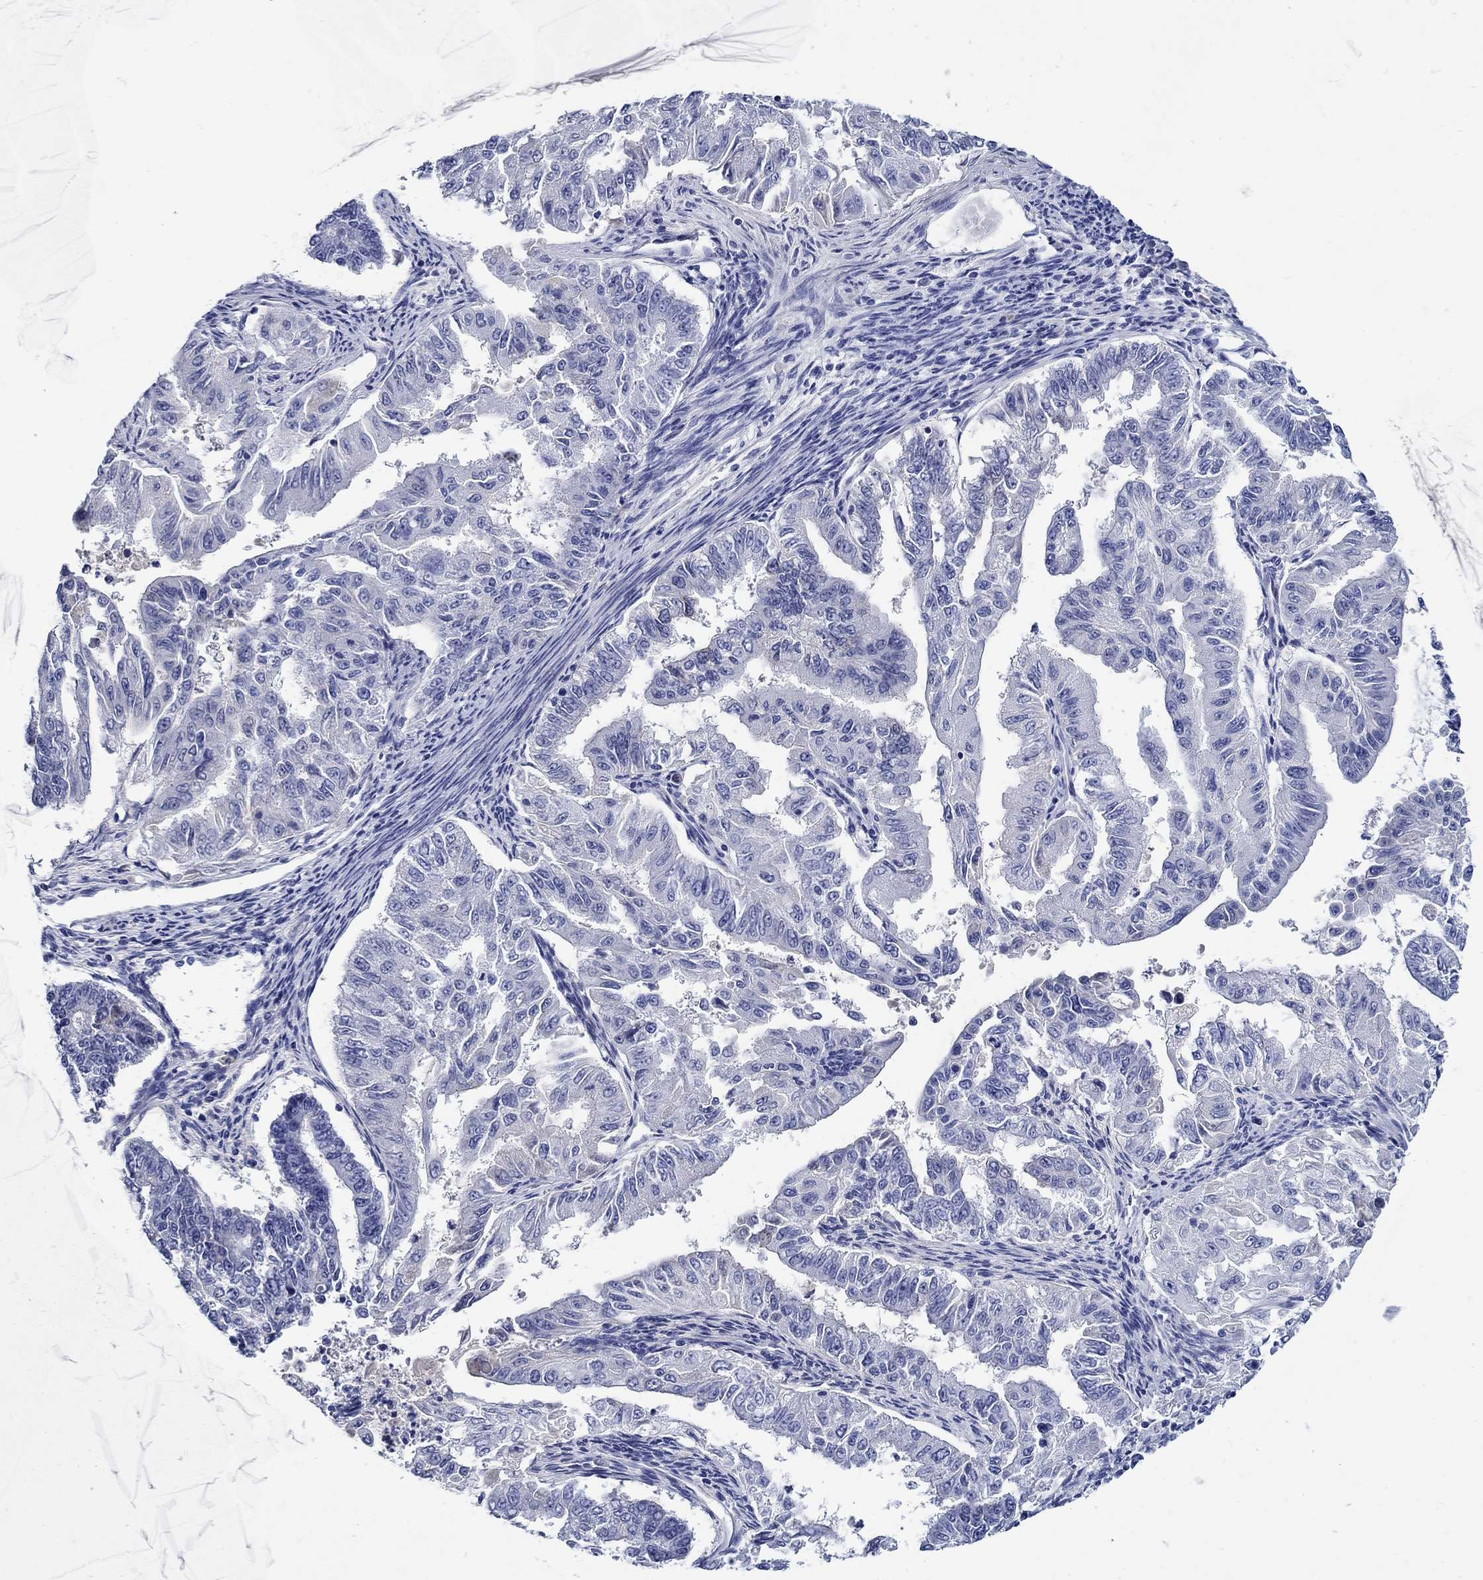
{"staining": {"intensity": "negative", "quantity": "none", "location": "none"}, "tissue": "endometrial cancer", "cell_type": "Tumor cells", "image_type": "cancer", "snomed": [{"axis": "morphology", "description": "Adenocarcinoma, NOS"}, {"axis": "topography", "description": "Uterus"}], "caption": "IHC histopathology image of neoplastic tissue: human endometrial cancer (adenocarcinoma) stained with DAB displays no significant protein staining in tumor cells. (Stains: DAB immunohistochemistry (IHC) with hematoxylin counter stain, Microscopy: brightfield microscopy at high magnification).", "gene": "MC2R", "patient": {"sex": "female", "age": 59}}